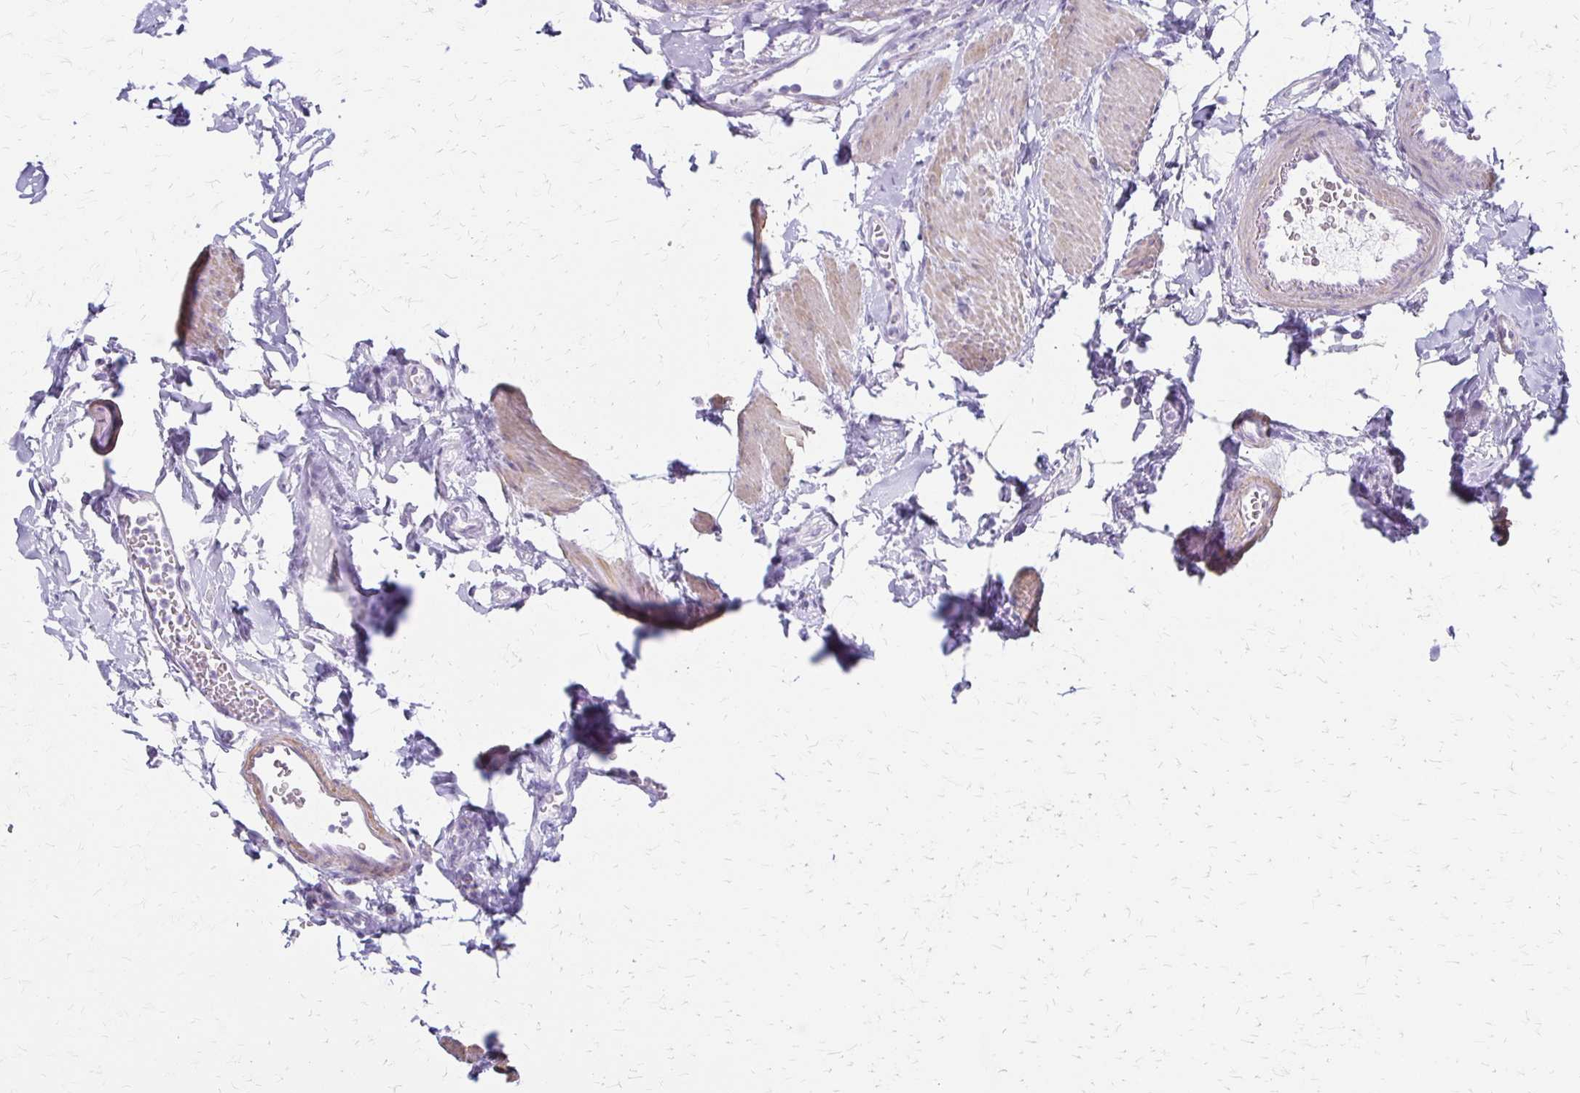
{"staining": {"intensity": "negative", "quantity": "none", "location": "none"}, "tissue": "duodenum", "cell_type": "Glandular cells", "image_type": "normal", "snomed": [{"axis": "morphology", "description": "Normal tissue, NOS"}, {"axis": "topography", "description": "Pancreas"}, {"axis": "topography", "description": "Duodenum"}], "caption": "Glandular cells are negative for brown protein staining in benign duodenum.", "gene": "IVL", "patient": {"sex": "male", "age": 59}}